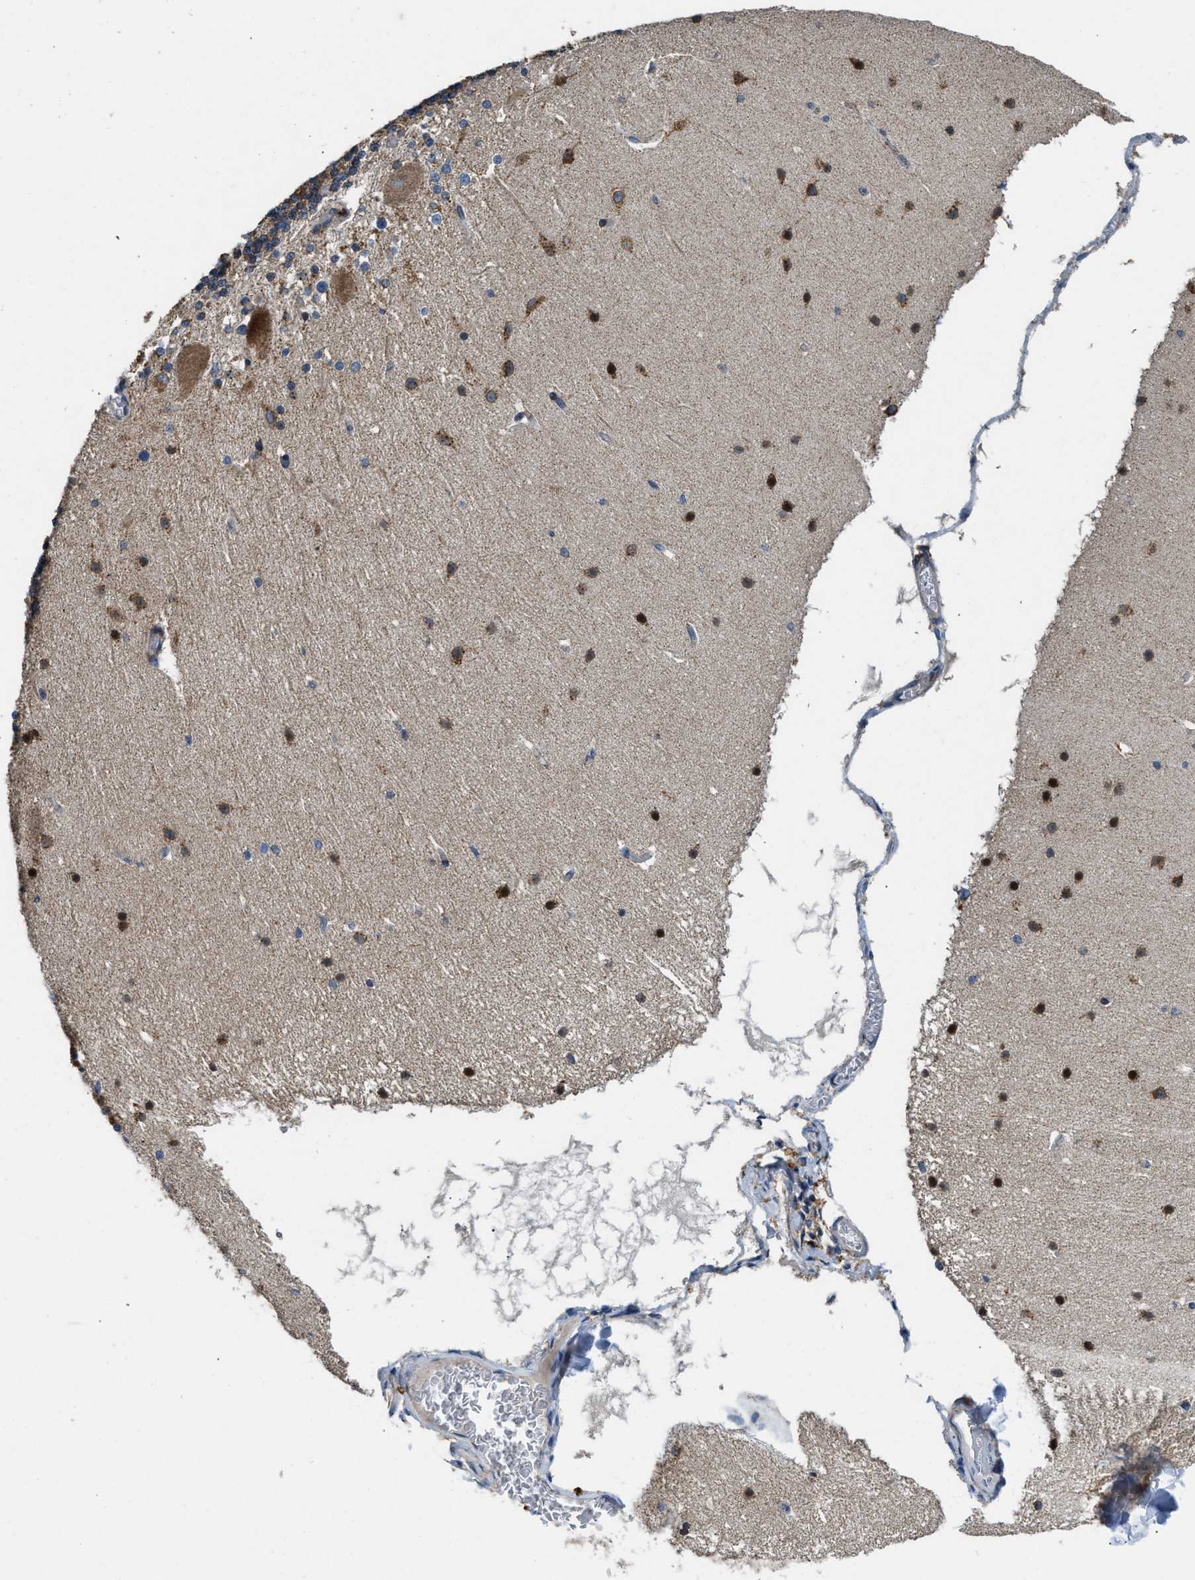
{"staining": {"intensity": "moderate", "quantity": ">75%", "location": "cytoplasmic/membranous"}, "tissue": "cerebellum", "cell_type": "Cells in granular layer", "image_type": "normal", "snomed": [{"axis": "morphology", "description": "Normal tissue, NOS"}, {"axis": "topography", "description": "Cerebellum"}], "caption": "Immunohistochemistry (IHC) staining of benign cerebellum, which exhibits medium levels of moderate cytoplasmic/membranous positivity in about >75% of cells in granular layer indicating moderate cytoplasmic/membranous protein staining. The staining was performed using DAB (brown) for protein detection and nuclei were counterstained in hematoxylin (blue).", "gene": "TMEM150A", "patient": {"sex": "female", "age": 19}}